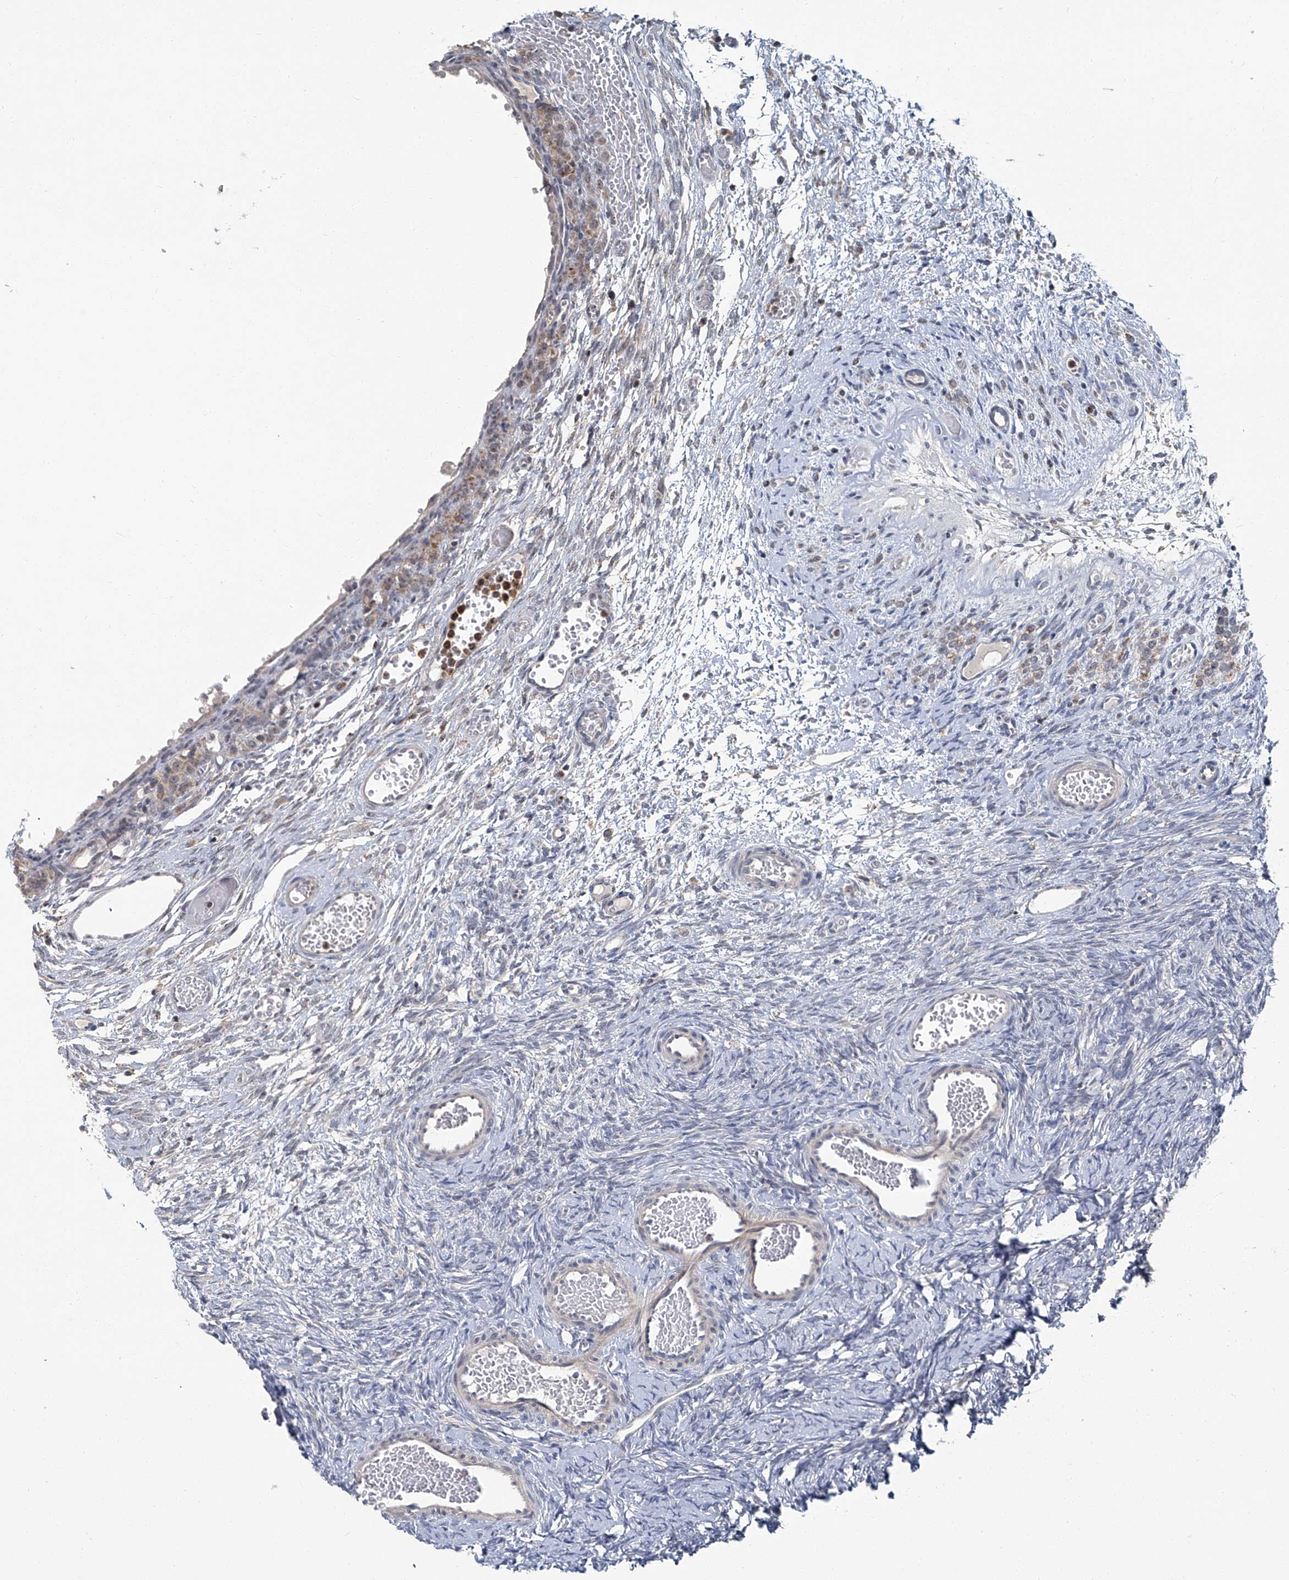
{"staining": {"intensity": "negative", "quantity": "none", "location": "none"}, "tissue": "ovary", "cell_type": "Ovarian stroma cells", "image_type": "normal", "snomed": [{"axis": "morphology", "description": "Adenocarcinoma, NOS"}, {"axis": "topography", "description": "Endometrium"}], "caption": "Immunohistochemistry histopathology image of benign ovary stained for a protein (brown), which reveals no positivity in ovarian stroma cells.", "gene": "AKNAD1", "patient": {"sex": "female", "age": 32}}